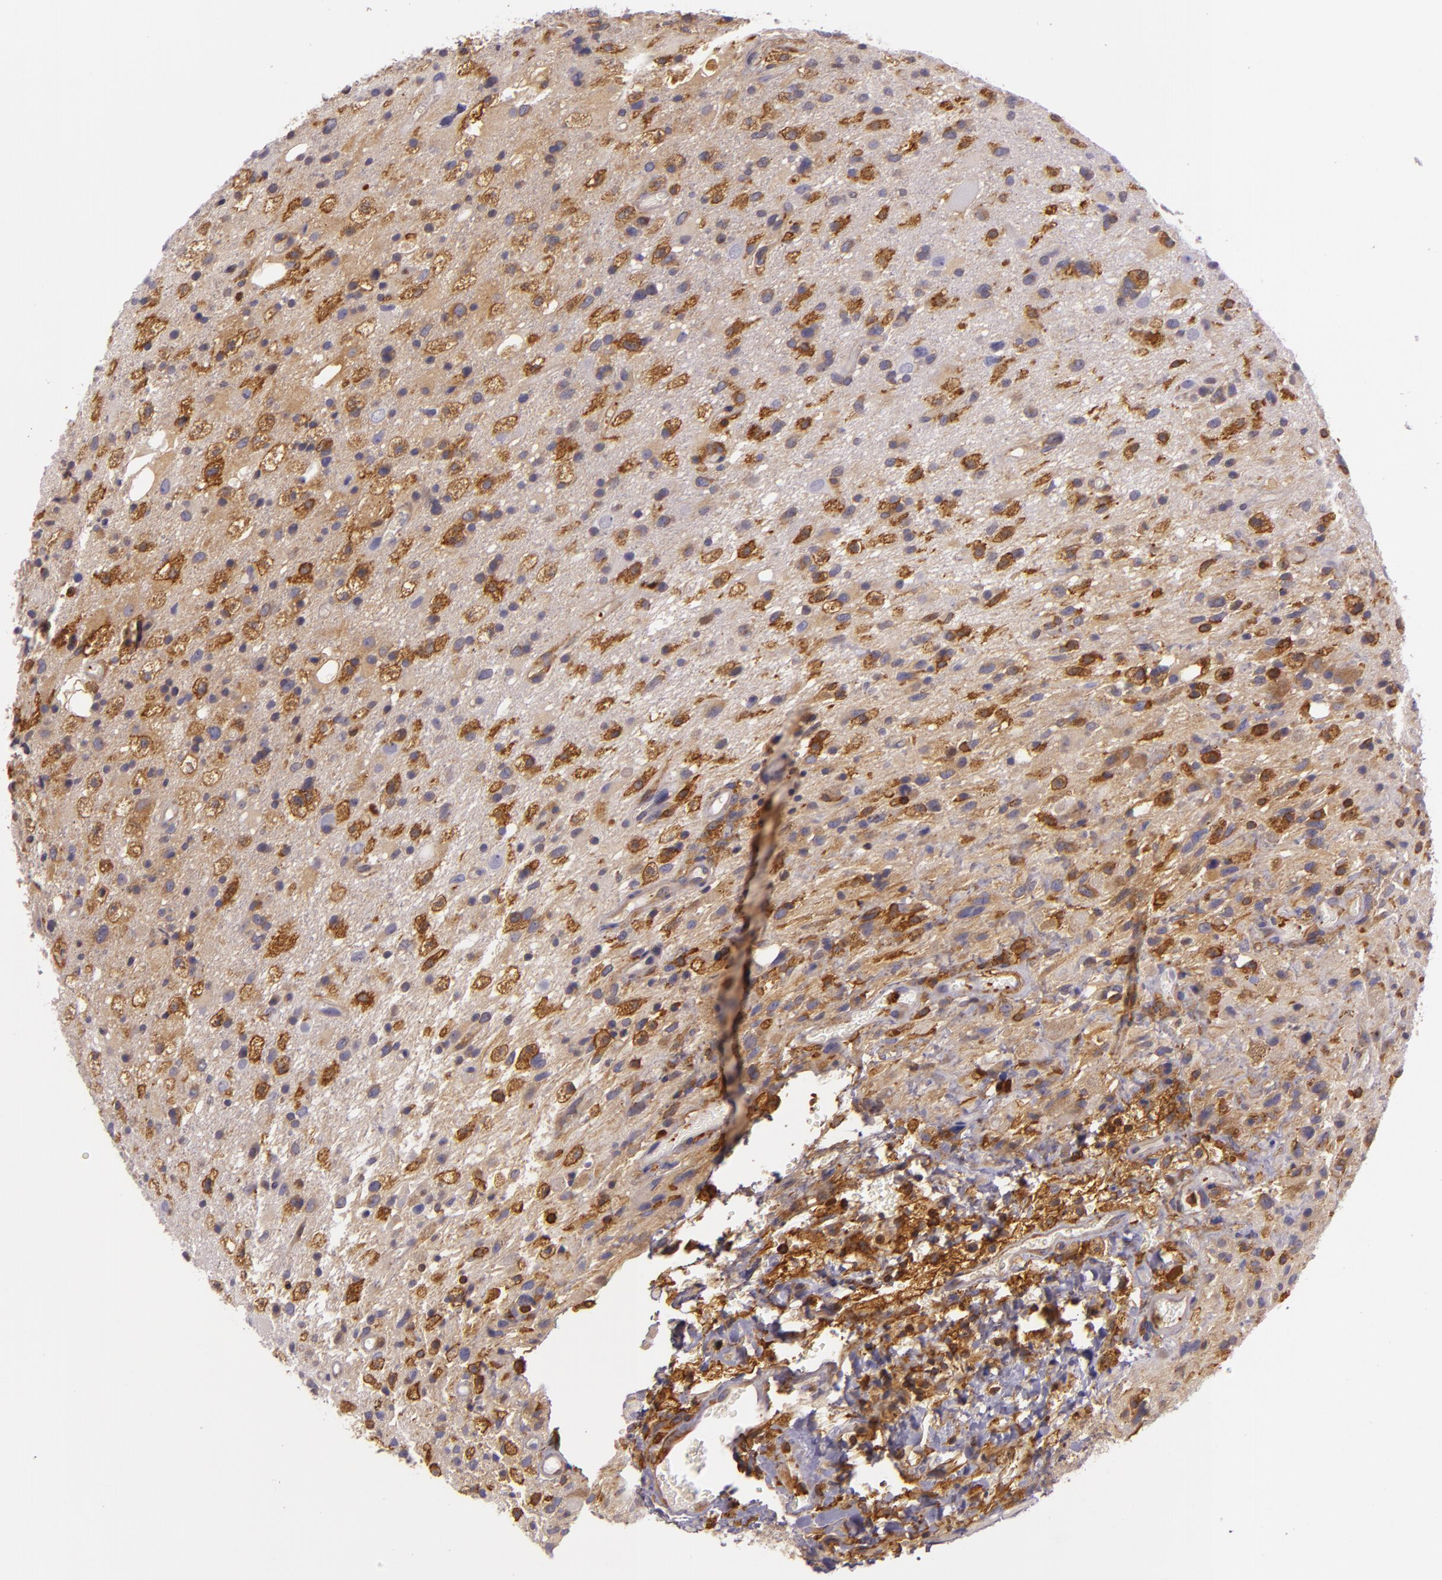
{"staining": {"intensity": "strong", "quantity": ">75%", "location": "cytoplasmic/membranous"}, "tissue": "glioma", "cell_type": "Tumor cells", "image_type": "cancer", "snomed": [{"axis": "morphology", "description": "Glioma, malignant, High grade"}, {"axis": "topography", "description": "Brain"}], "caption": "Strong cytoplasmic/membranous protein positivity is present in approximately >75% of tumor cells in malignant glioma (high-grade).", "gene": "TLN1", "patient": {"sex": "male", "age": 48}}